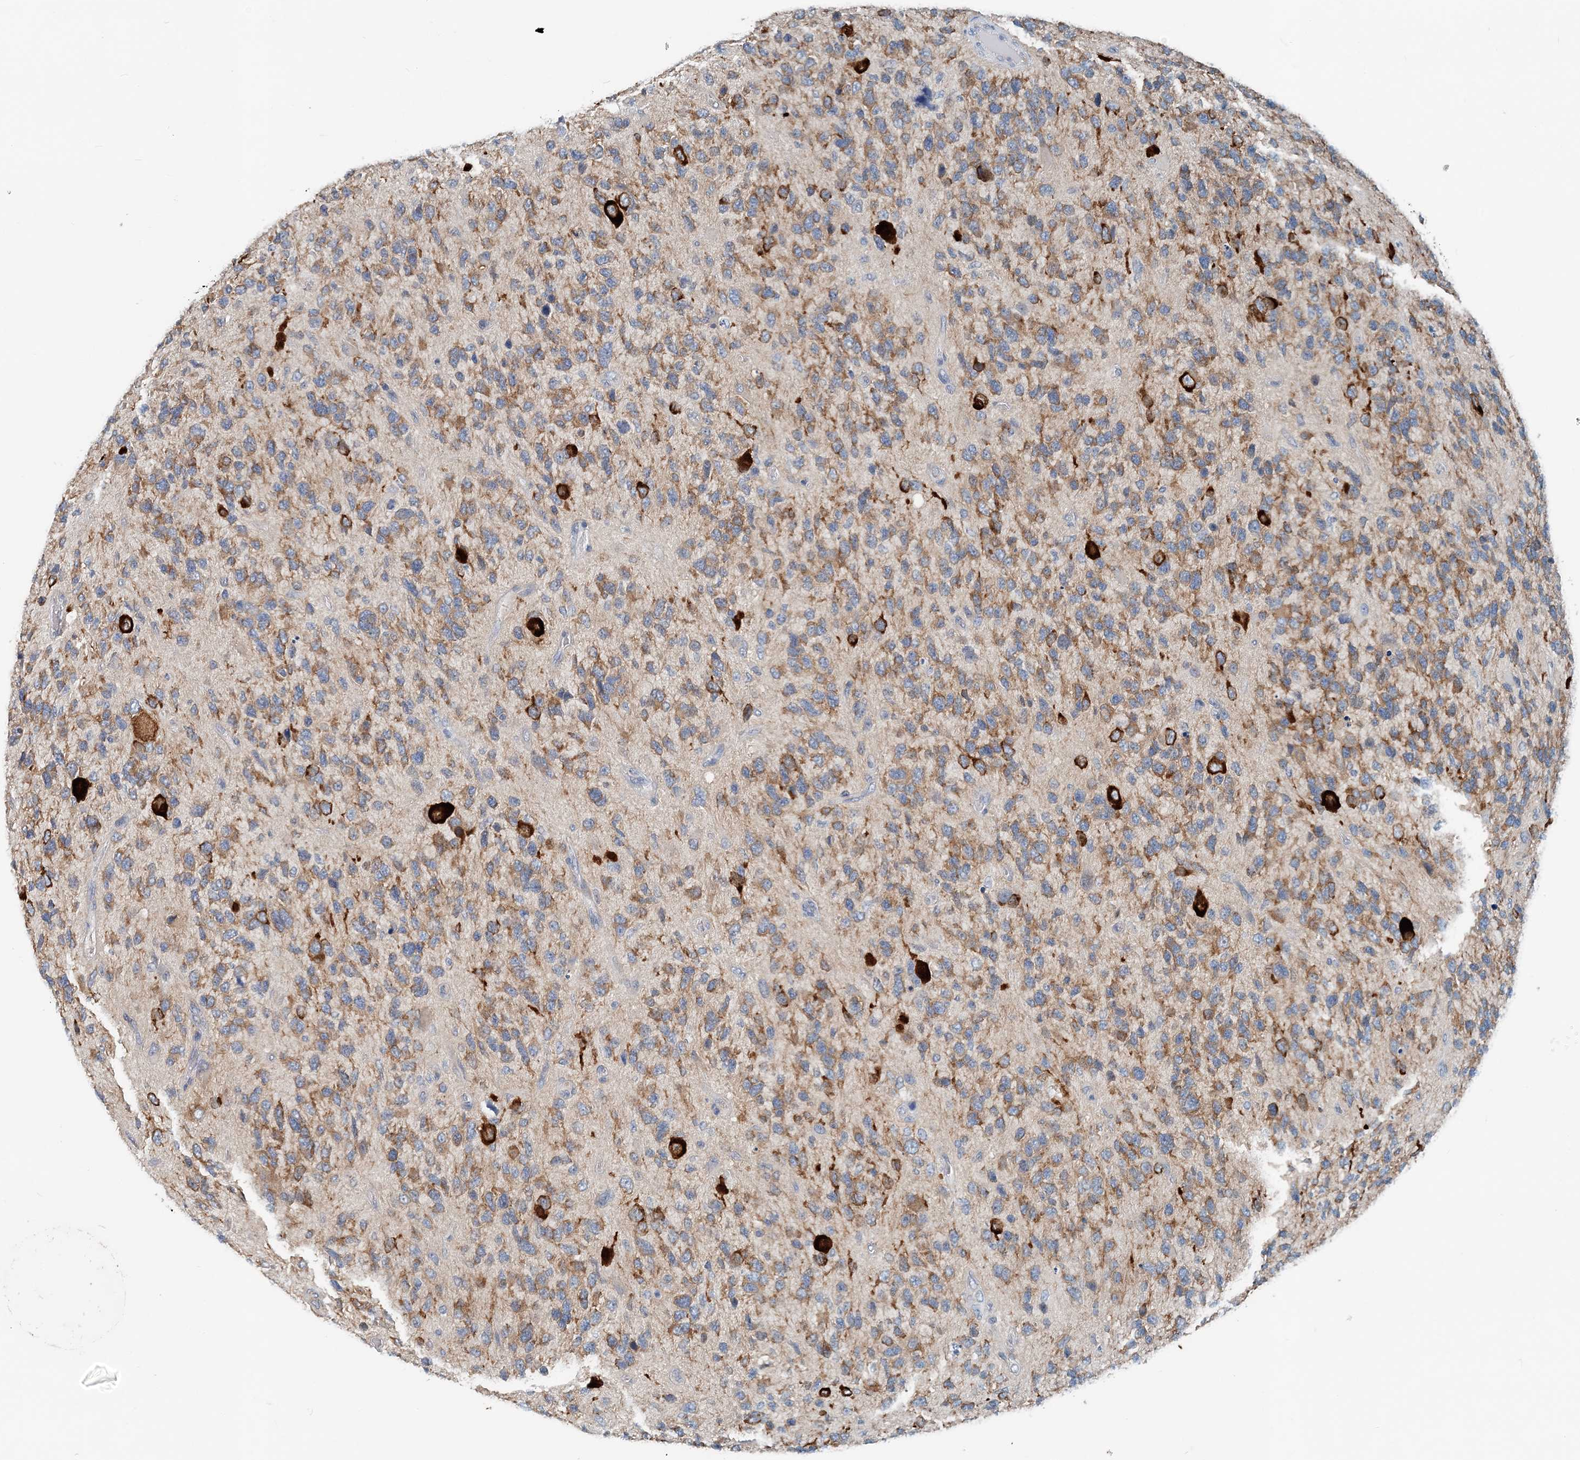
{"staining": {"intensity": "moderate", "quantity": ">75%", "location": "cytoplasmic/membranous"}, "tissue": "glioma", "cell_type": "Tumor cells", "image_type": "cancer", "snomed": [{"axis": "morphology", "description": "Glioma, malignant, High grade"}, {"axis": "topography", "description": "Brain"}], "caption": "IHC of malignant glioma (high-grade) exhibits medium levels of moderate cytoplasmic/membranous staining in about >75% of tumor cells.", "gene": "EEF1A2", "patient": {"sex": "female", "age": 58}}